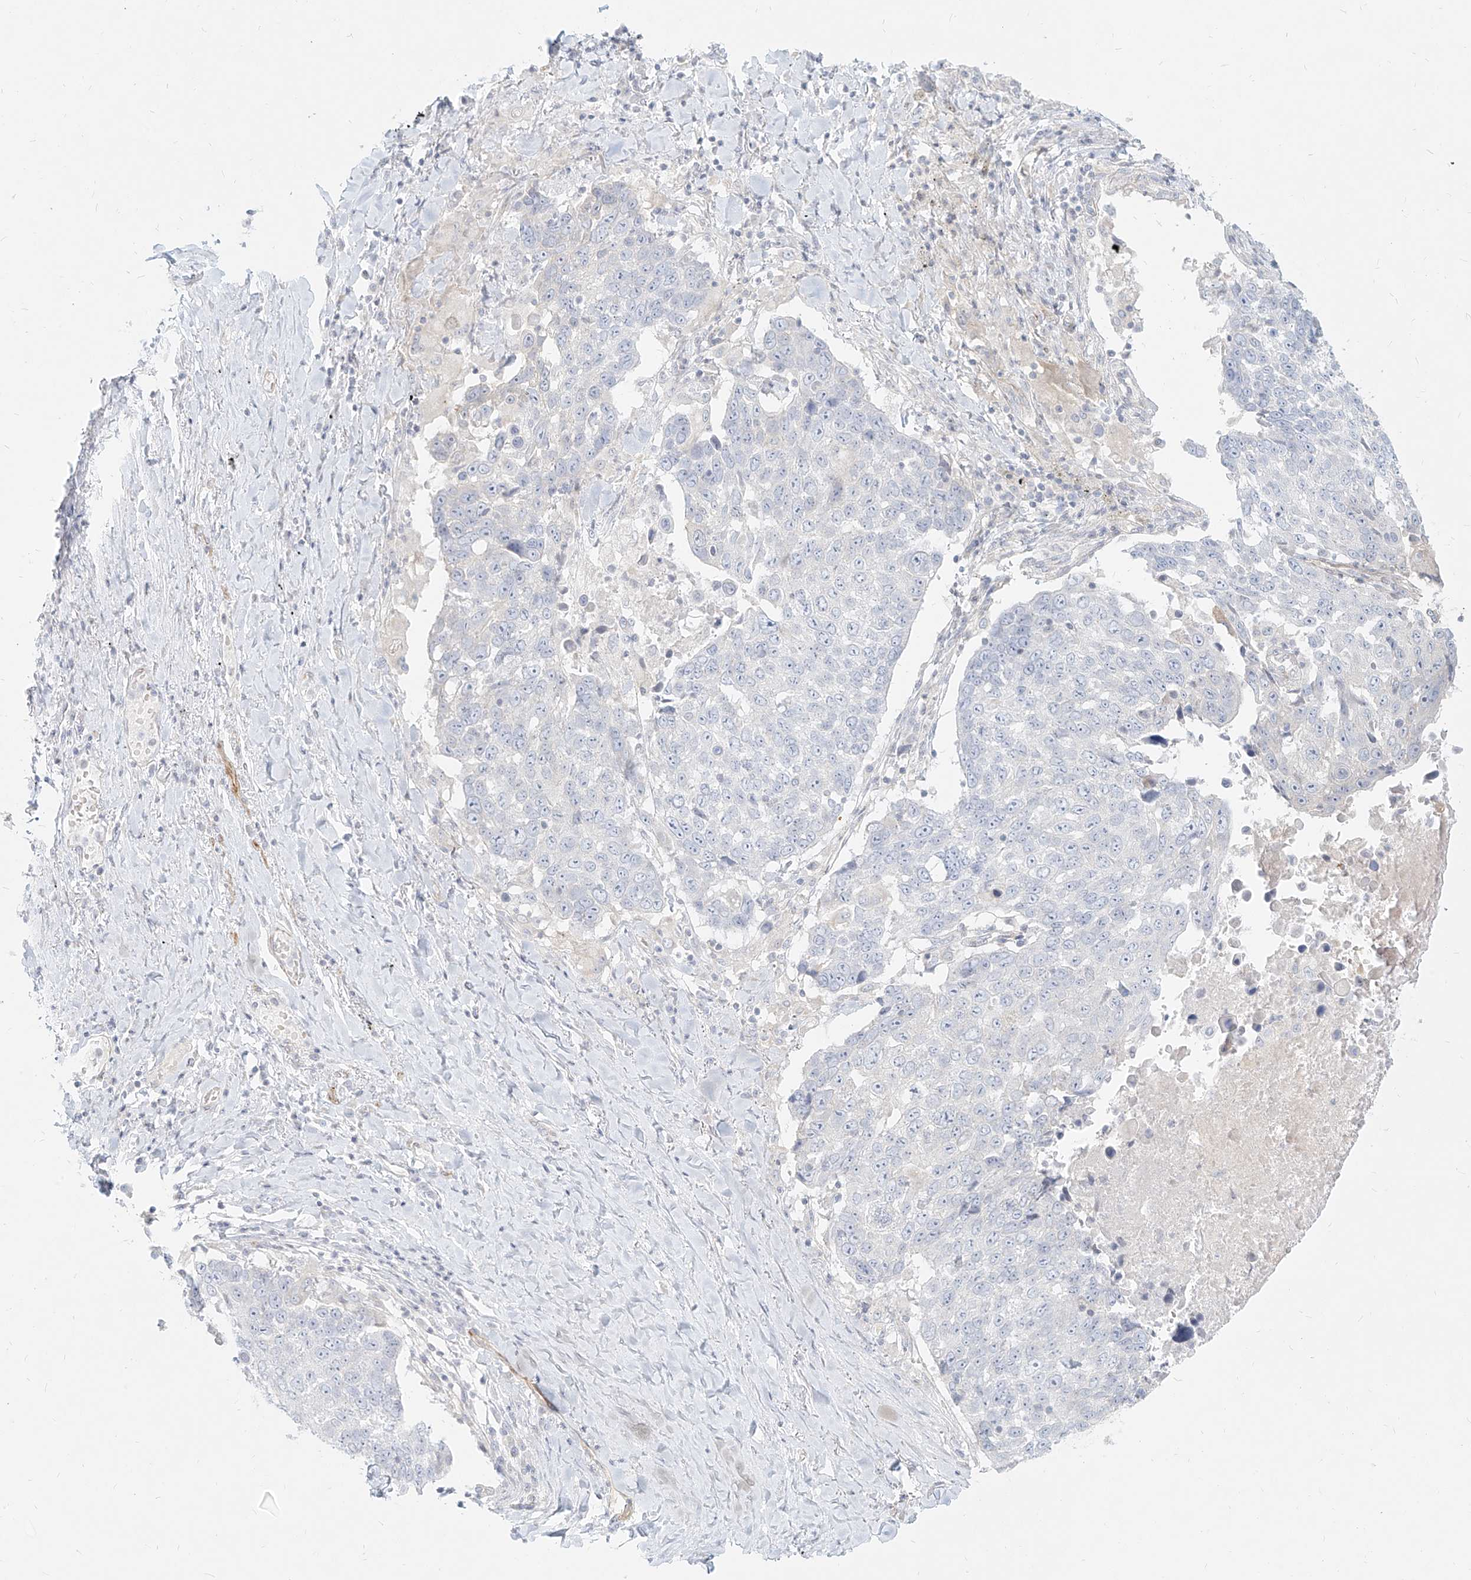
{"staining": {"intensity": "negative", "quantity": "none", "location": "none"}, "tissue": "lung cancer", "cell_type": "Tumor cells", "image_type": "cancer", "snomed": [{"axis": "morphology", "description": "Squamous cell carcinoma, NOS"}, {"axis": "topography", "description": "Lung"}], "caption": "Human lung squamous cell carcinoma stained for a protein using immunohistochemistry (IHC) displays no staining in tumor cells.", "gene": "ITPKB", "patient": {"sex": "male", "age": 66}}